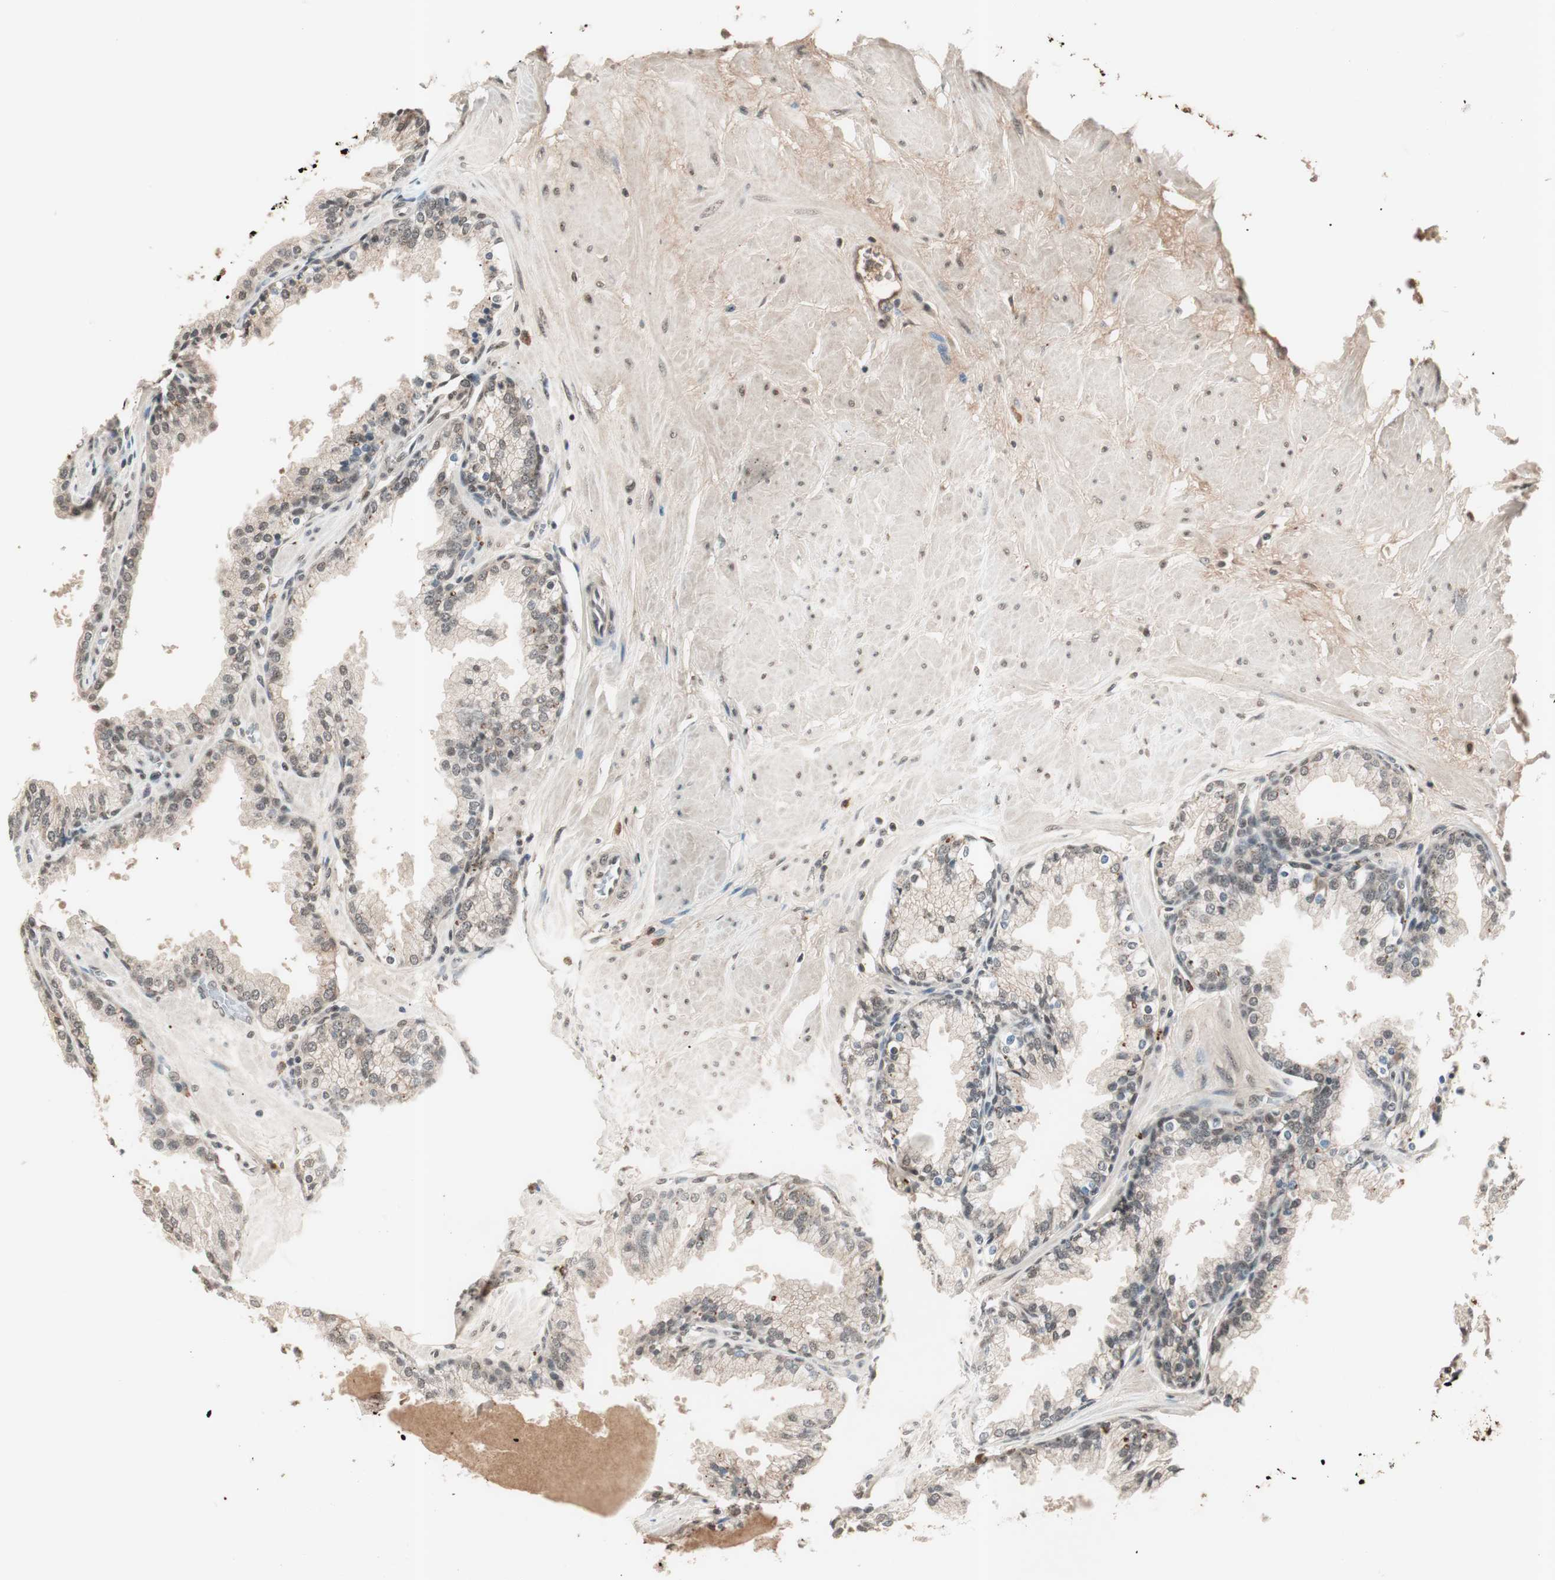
{"staining": {"intensity": "weak", "quantity": "<25%", "location": "nuclear"}, "tissue": "prostate", "cell_type": "Glandular cells", "image_type": "normal", "snomed": [{"axis": "morphology", "description": "Normal tissue, NOS"}, {"axis": "topography", "description": "Prostate"}], "caption": "This is an immunohistochemistry micrograph of normal prostate. There is no staining in glandular cells.", "gene": "NFRKB", "patient": {"sex": "male", "age": 51}}